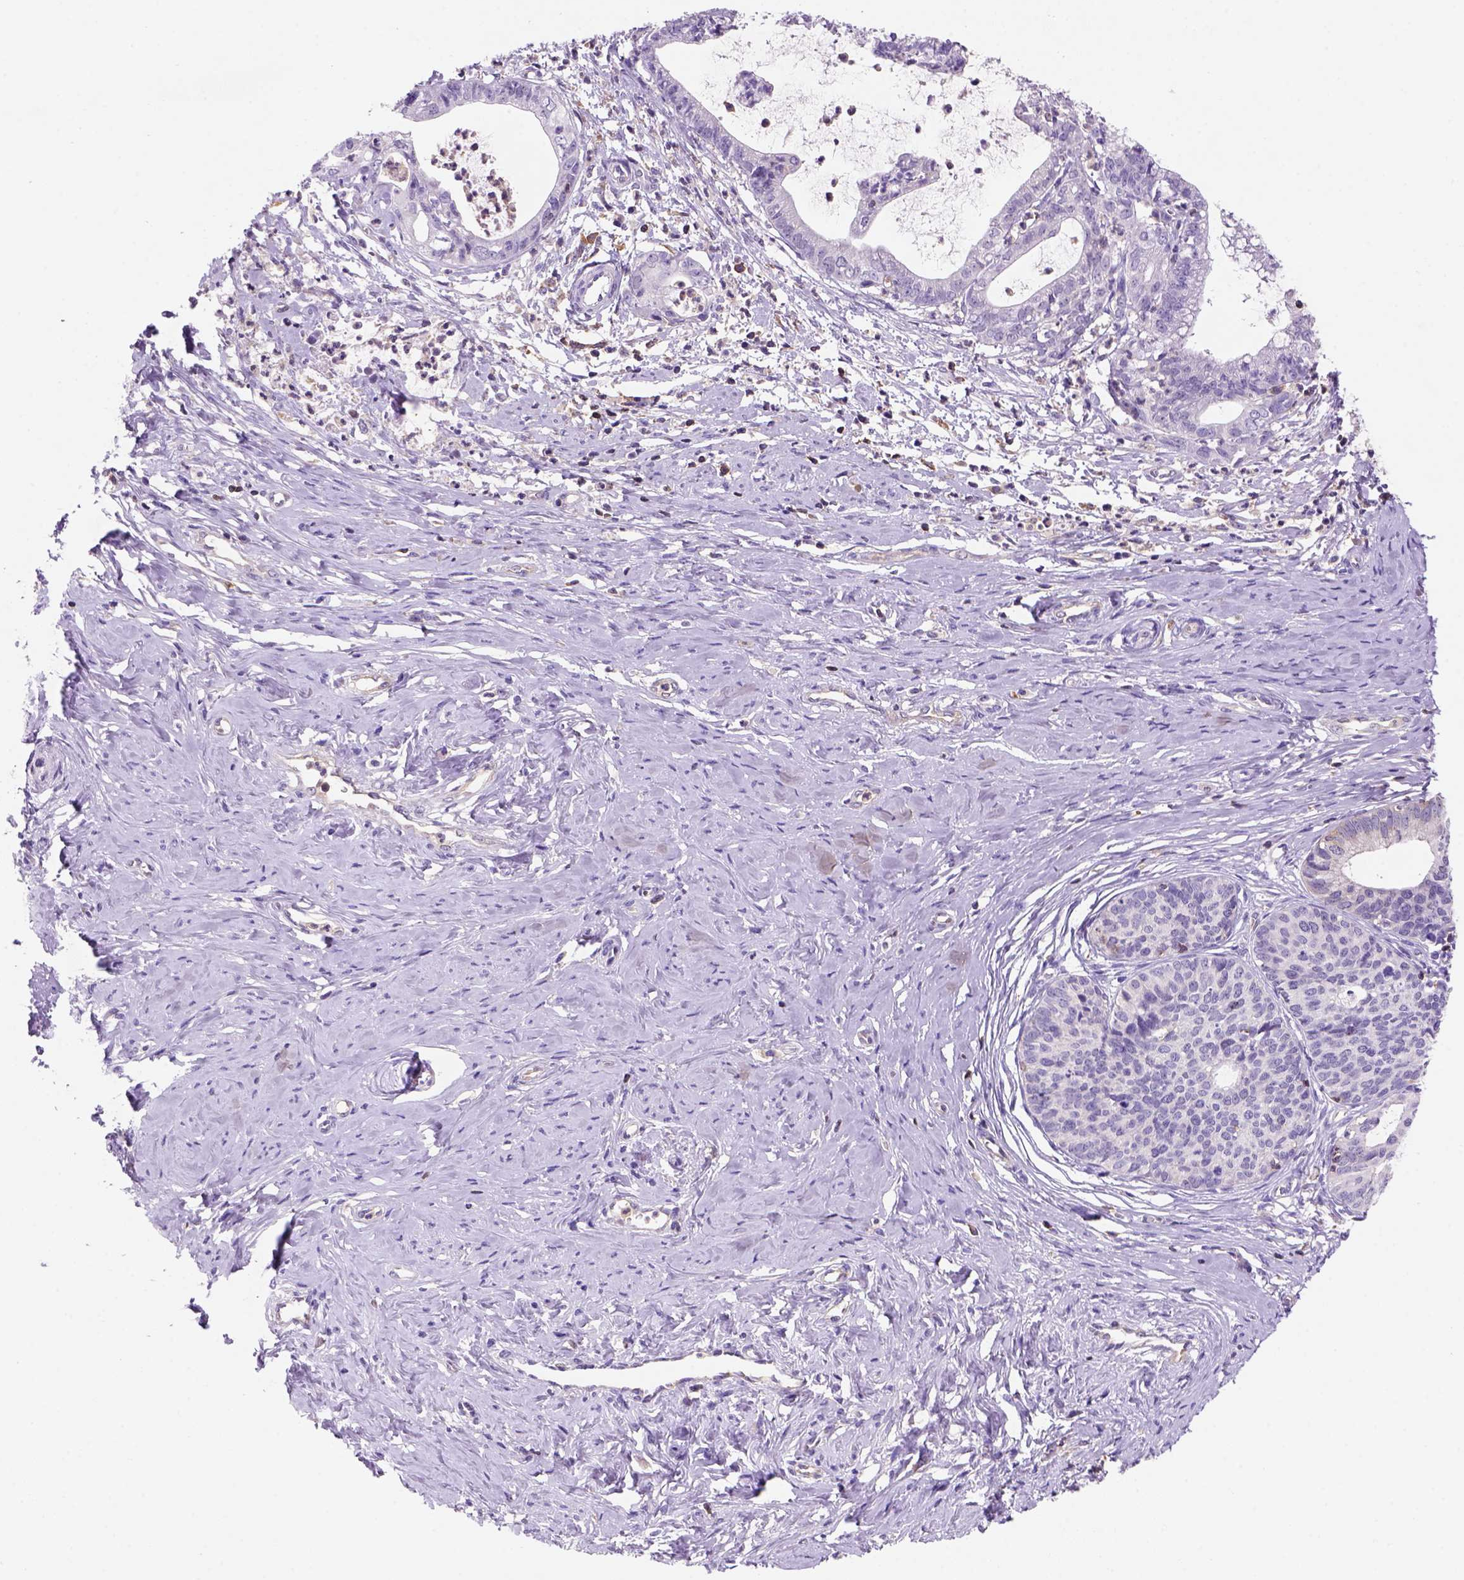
{"staining": {"intensity": "negative", "quantity": "none", "location": "none"}, "tissue": "cervical cancer", "cell_type": "Tumor cells", "image_type": "cancer", "snomed": [{"axis": "morphology", "description": "Normal tissue, NOS"}, {"axis": "morphology", "description": "Adenocarcinoma, NOS"}, {"axis": "topography", "description": "Cervix"}], "caption": "Immunohistochemistry (IHC) micrograph of neoplastic tissue: adenocarcinoma (cervical) stained with DAB displays no significant protein staining in tumor cells.", "gene": "INPP5D", "patient": {"sex": "female", "age": 38}}